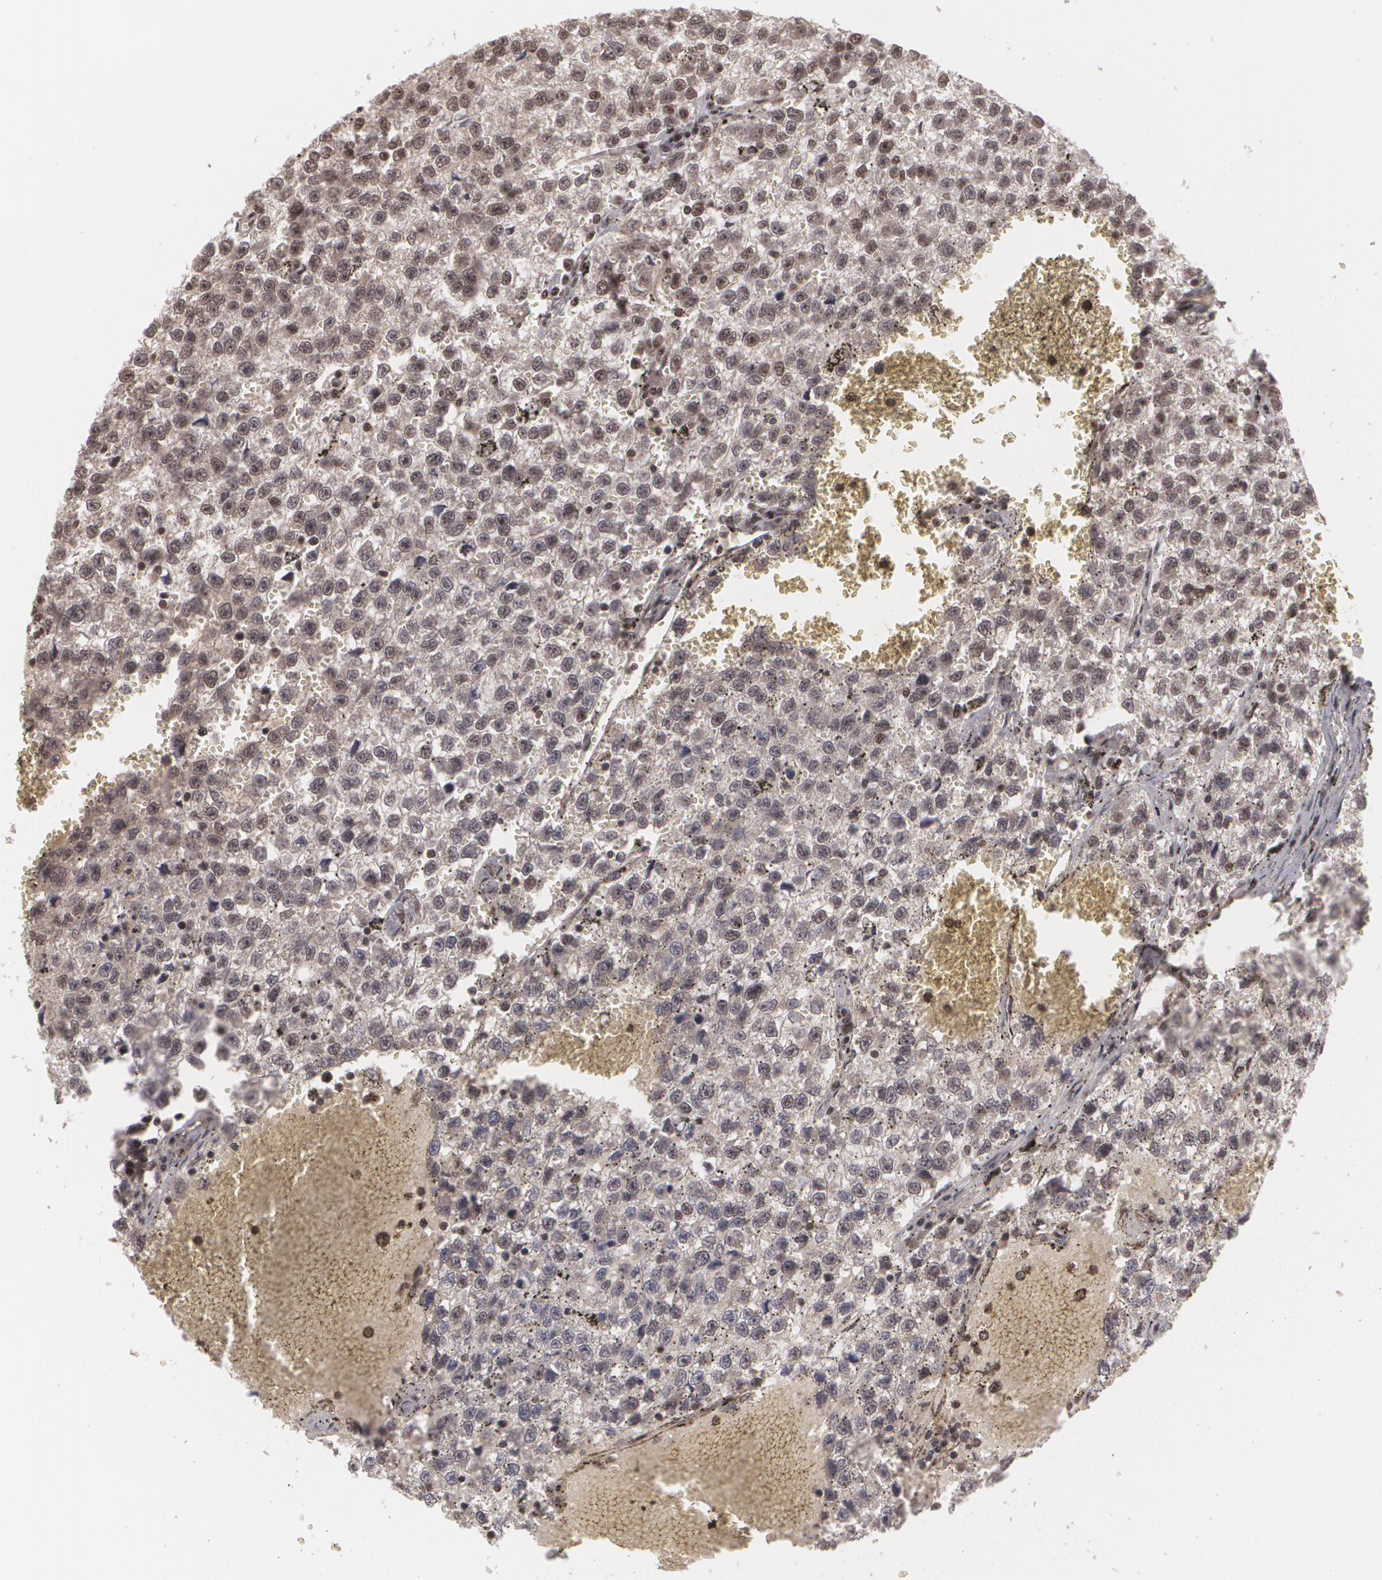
{"staining": {"intensity": "moderate", "quantity": ">75%", "location": "nuclear"}, "tissue": "testis cancer", "cell_type": "Tumor cells", "image_type": "cancer", "snomed": [{"axis": "morphology", "description": "Seminoma, NOS"}, {"axis": "topography", "description": "Testis"}], "caption": "Human testis seminoma stained for a protein (brown) demonstrates moderate nuclear positive expression in about >75% of tumor cells.", "gene": "RXRB", "patient": {"sex": "male", "age": 35}}